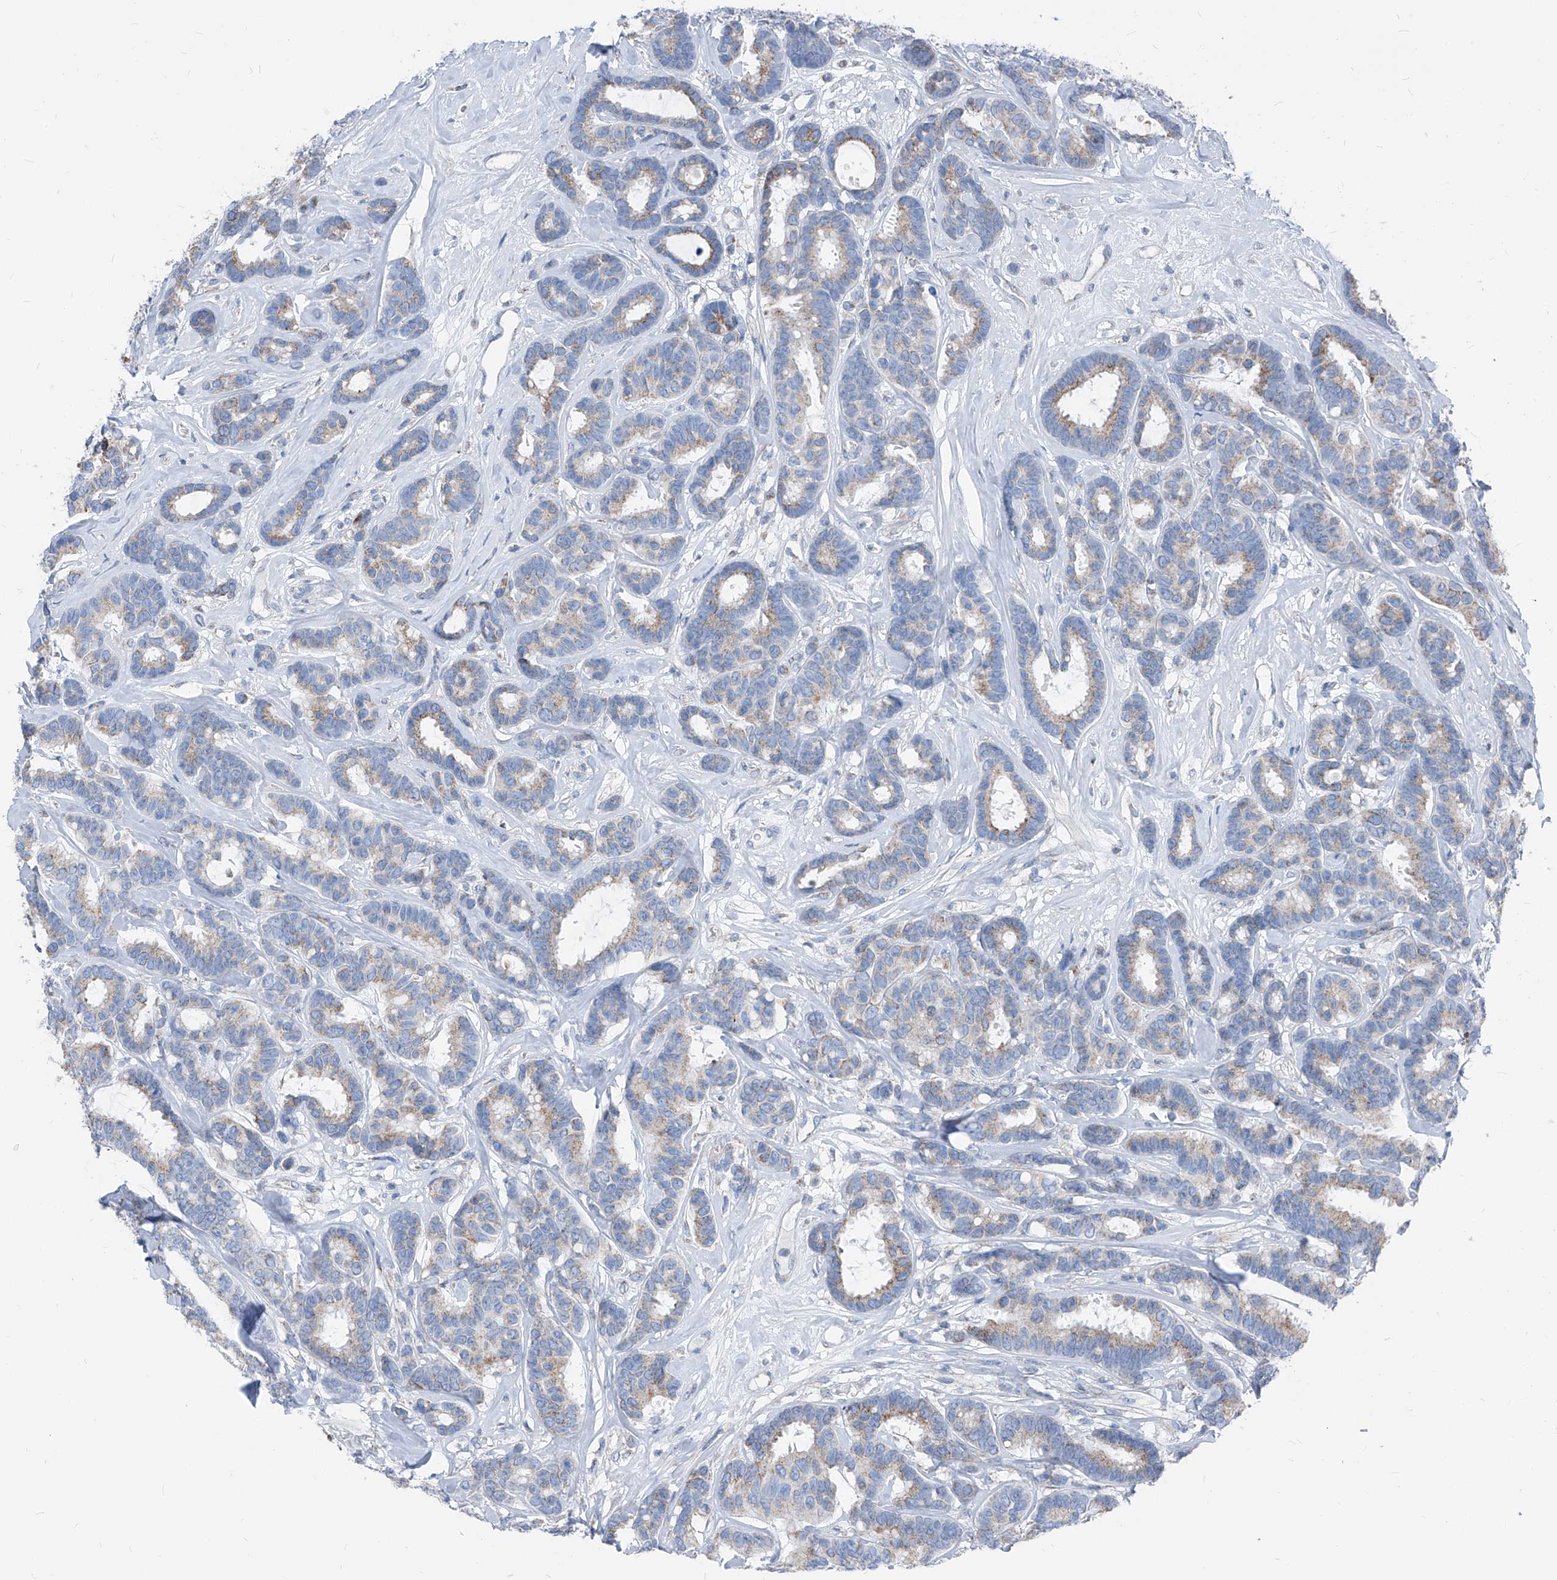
{"staining": {"intensity": "weak", "quantity": "25%-75%", "location": "cytoplasmic/membranous"}, "tissue": "breast cancer", "cell_type": "Tumor cells", "image_type": "cancer", "snomed": [{"axis": "morphology", "description": "Duct carcinoma"}, {"axis": "topography", "description": "Breast"}], "caption": "This is a photomicrograph of immunohistochemistry (IHC) staining of breast cancer (intraductal carcinoma), which shows weak staining in the cytoplasmic/membranous of tumor cells.", "gene": "AGPS", "patient": {"sex": "female", "age": 87}}